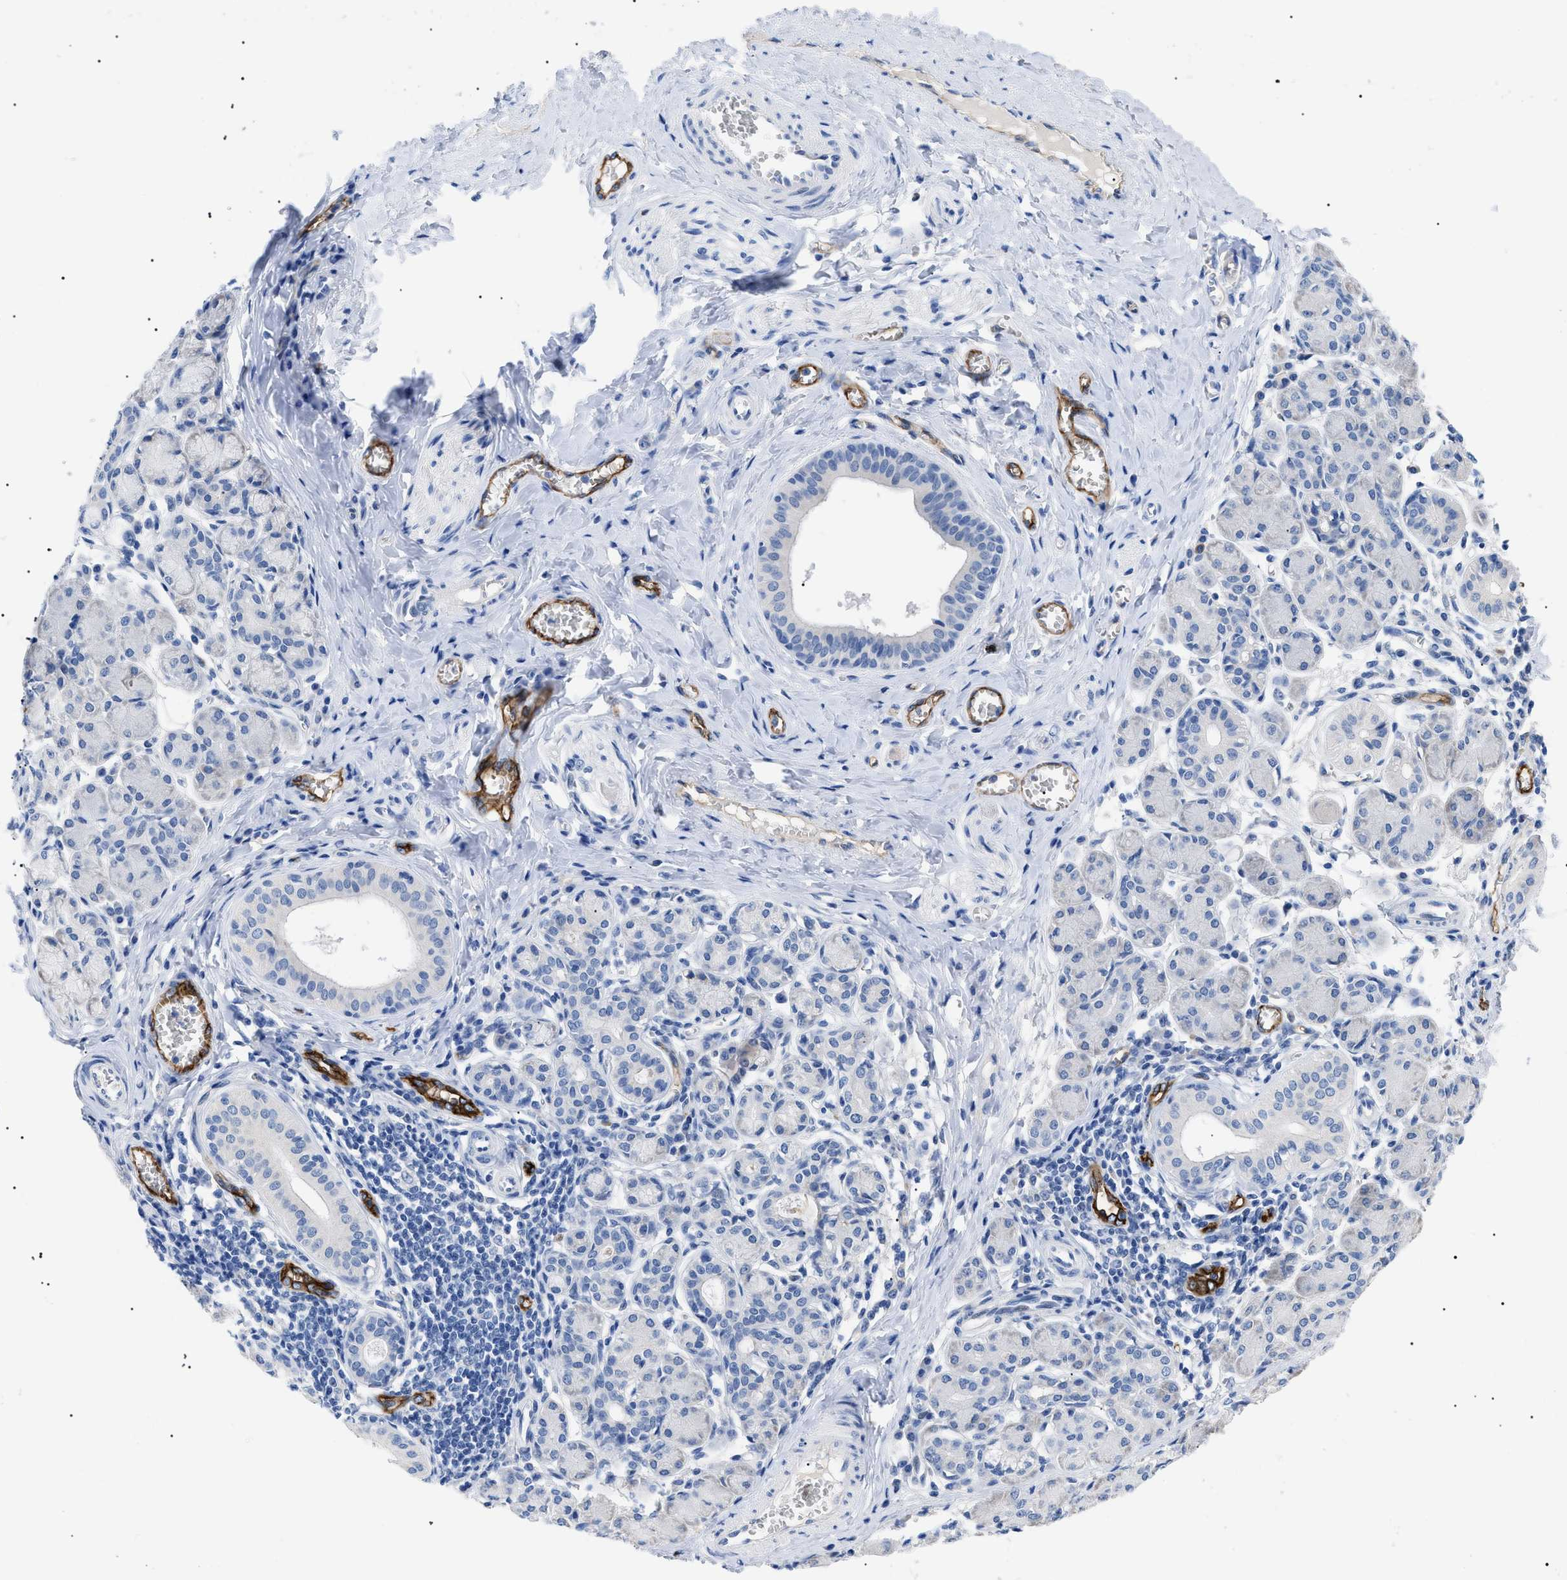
{"staining": {"intensity": "negative", "quantity": "none", "location": "none"}, "tissue": "salivary gland", "cell_type": "Glandular cells", "image_type": "normal", "snomed": [{"axis": "morphology", "description": "Normal tissue, NOS"}, {"axis": "morphology", "description": "Inflammation, NOS"}, {"axis": "topography", "description": "Lymph node"}, {"axis": "topography", "description": "Salivary gland"}], "caption": "Protein analysis of normal salivary gland reveals no significant expression in glandular cells. The staining was performed using DAB (3,3'-diaminobenzidine) to visualize the protein expression in brown, while the nuclei were stained in blue with hematoxylin (Magnification: 20x).", "gene": "ACKR1", "patient": {"sex": "male", "age": 3}}